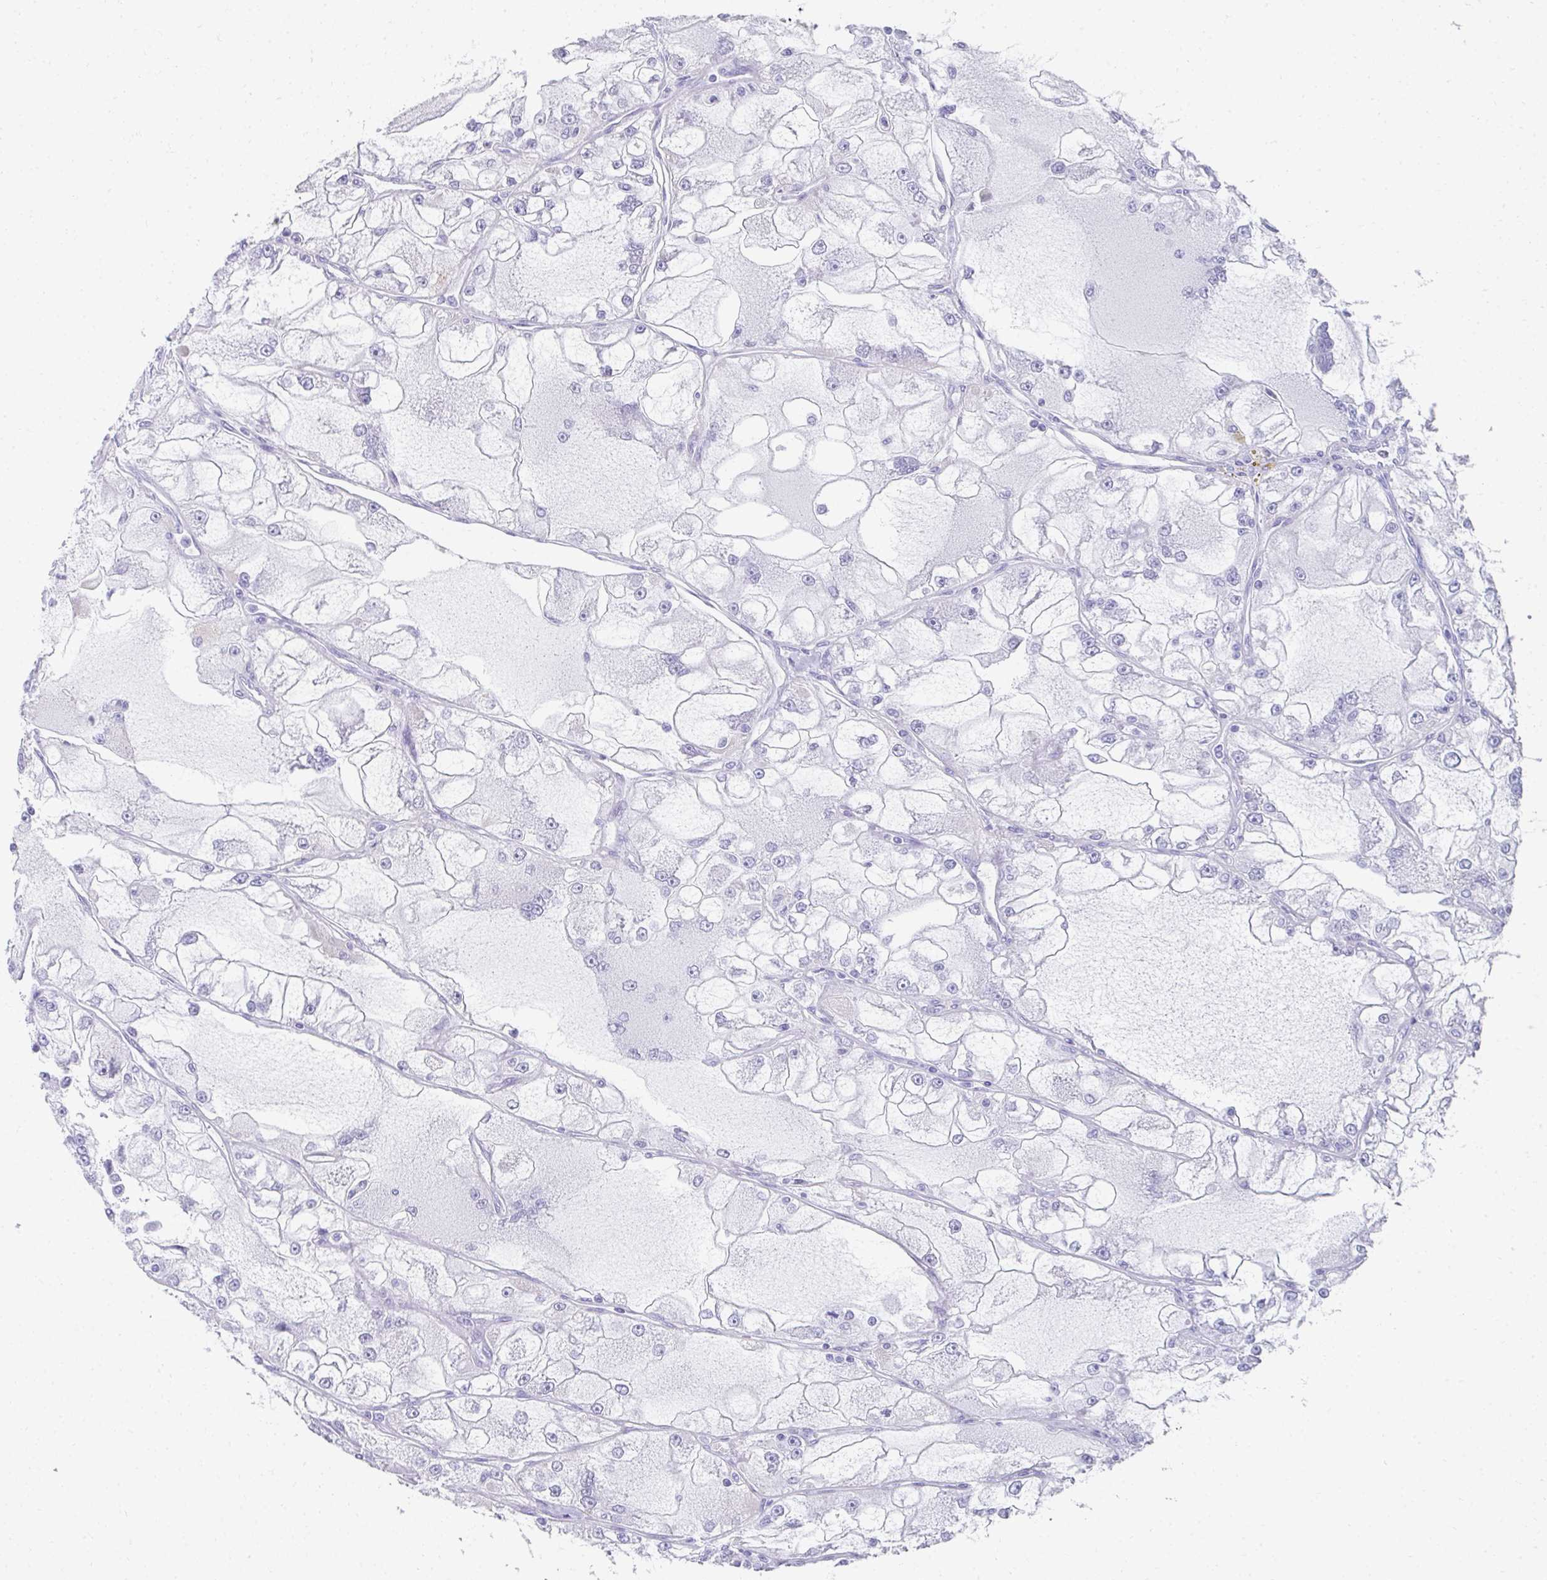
{"staining": {"intensity": "negative", "quantity": "none", "location": "none"}, "tissue": "renal cancer", "cell_type": "Tumor cells", "image_type": "cancer", "snomed": [{"axis": "morphology", "description": "Adenocarcinoma, NOS"}, {"axis": "topography", "description": "Kidney"}], "caption": "Immunohistochemical staining of adenocarcinoma (renal) reveals no significant staining in tumor cells.", "gene": "RLF", "patient": {"sex": "female", "age": 72}}